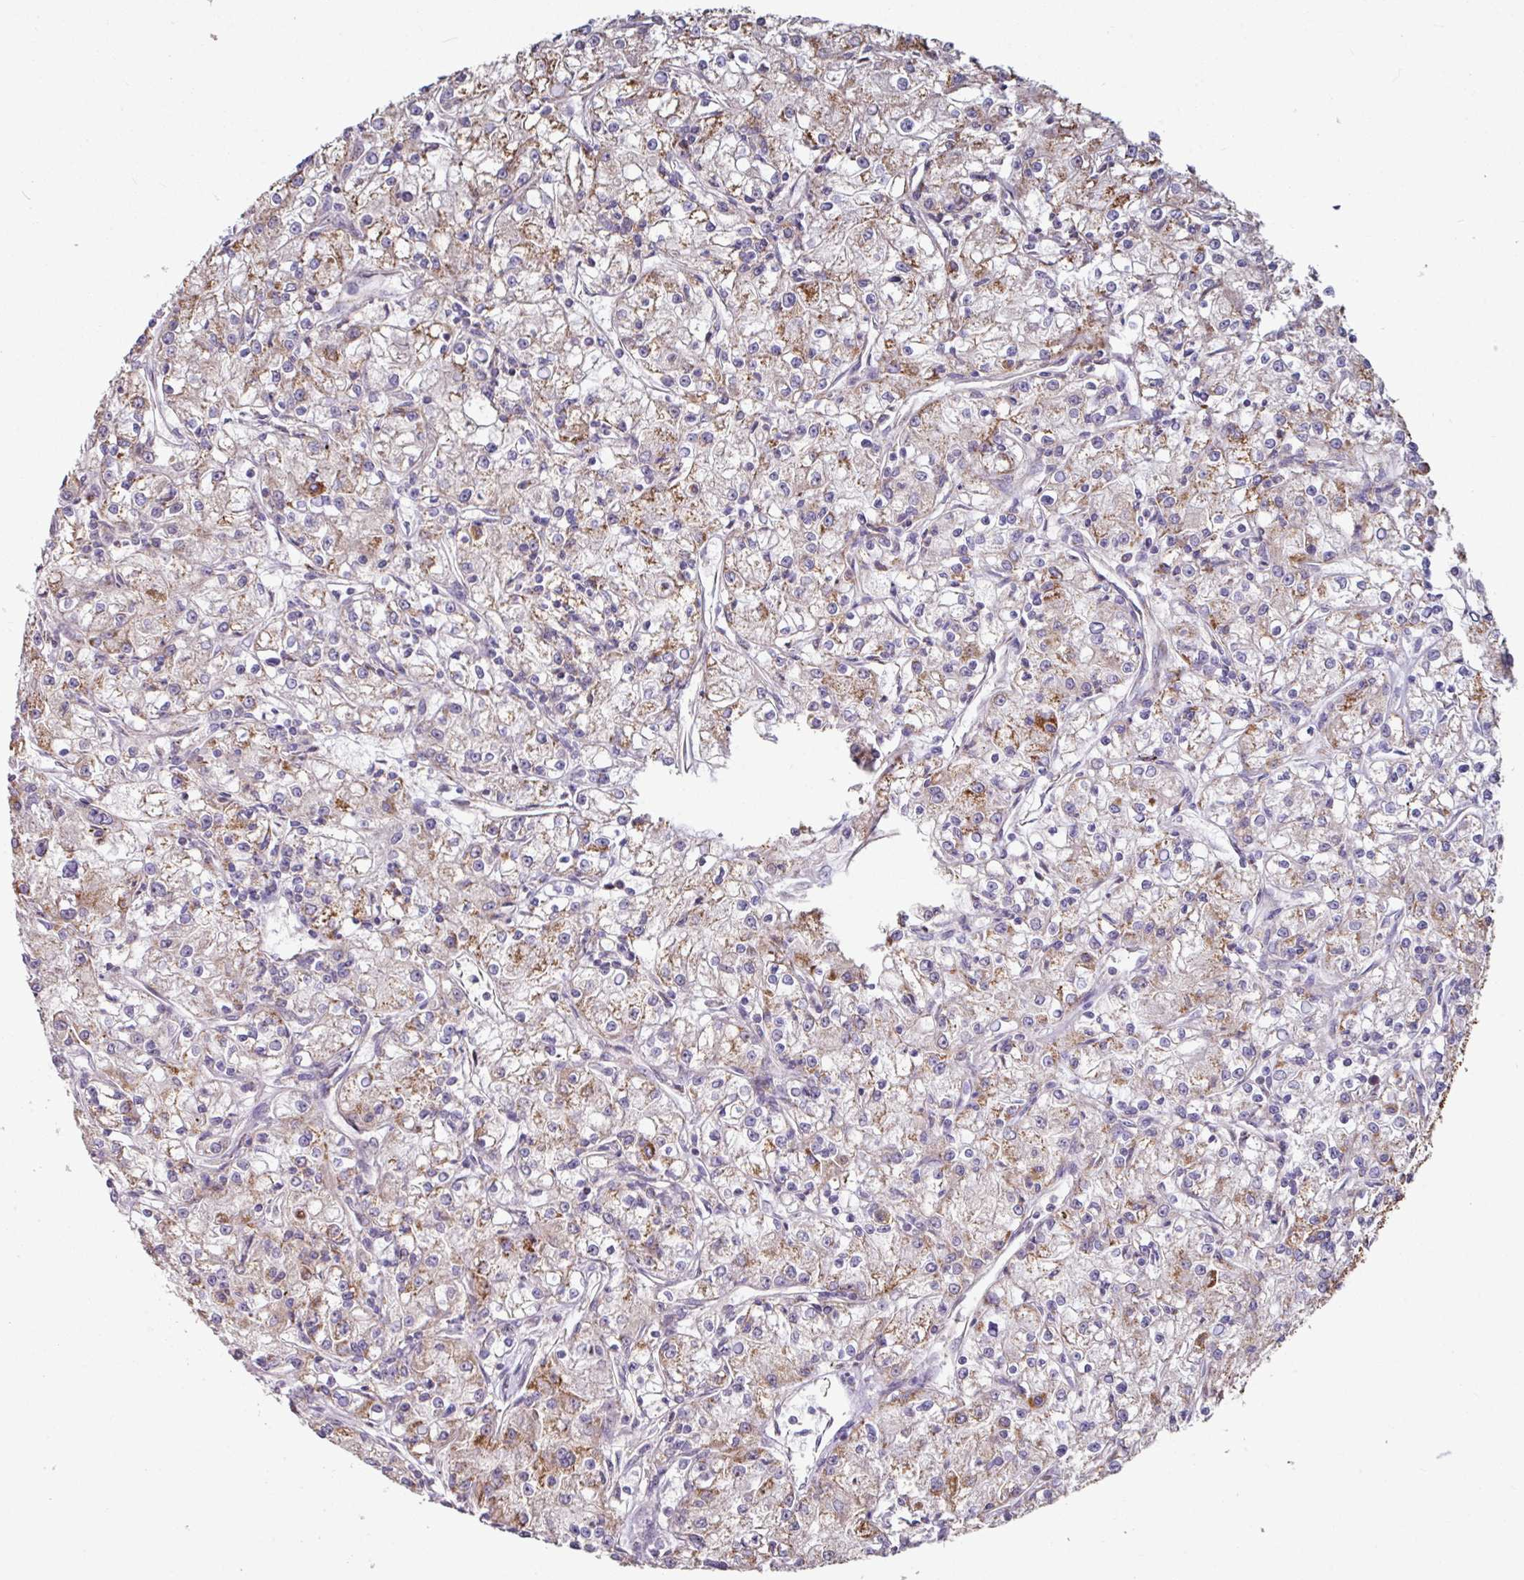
{"staining": {"intensity": "moderate", "quantity": "25%-75%", "location": "cytoplasmic/membranous"}, "tissue": "renal cancer", "cell_type": "Tumor cells", "image_type": "cancer", "snomed": [{"axis": "morphology", "description": "Adenocarcinoma, NOS"}, {"axis": "topography", "description": "Kidney"}], "caption": "DAB (3,3'-diaminobenzidine) immunohistochemical staining of renal cancer (adenocarcinoma) displays moderate cytoplasmic/membranous protein positivity in about 25%-75% of tumor cells.", "gene": "OR2D3", "patient": {"sex": "female", "age": 59}}